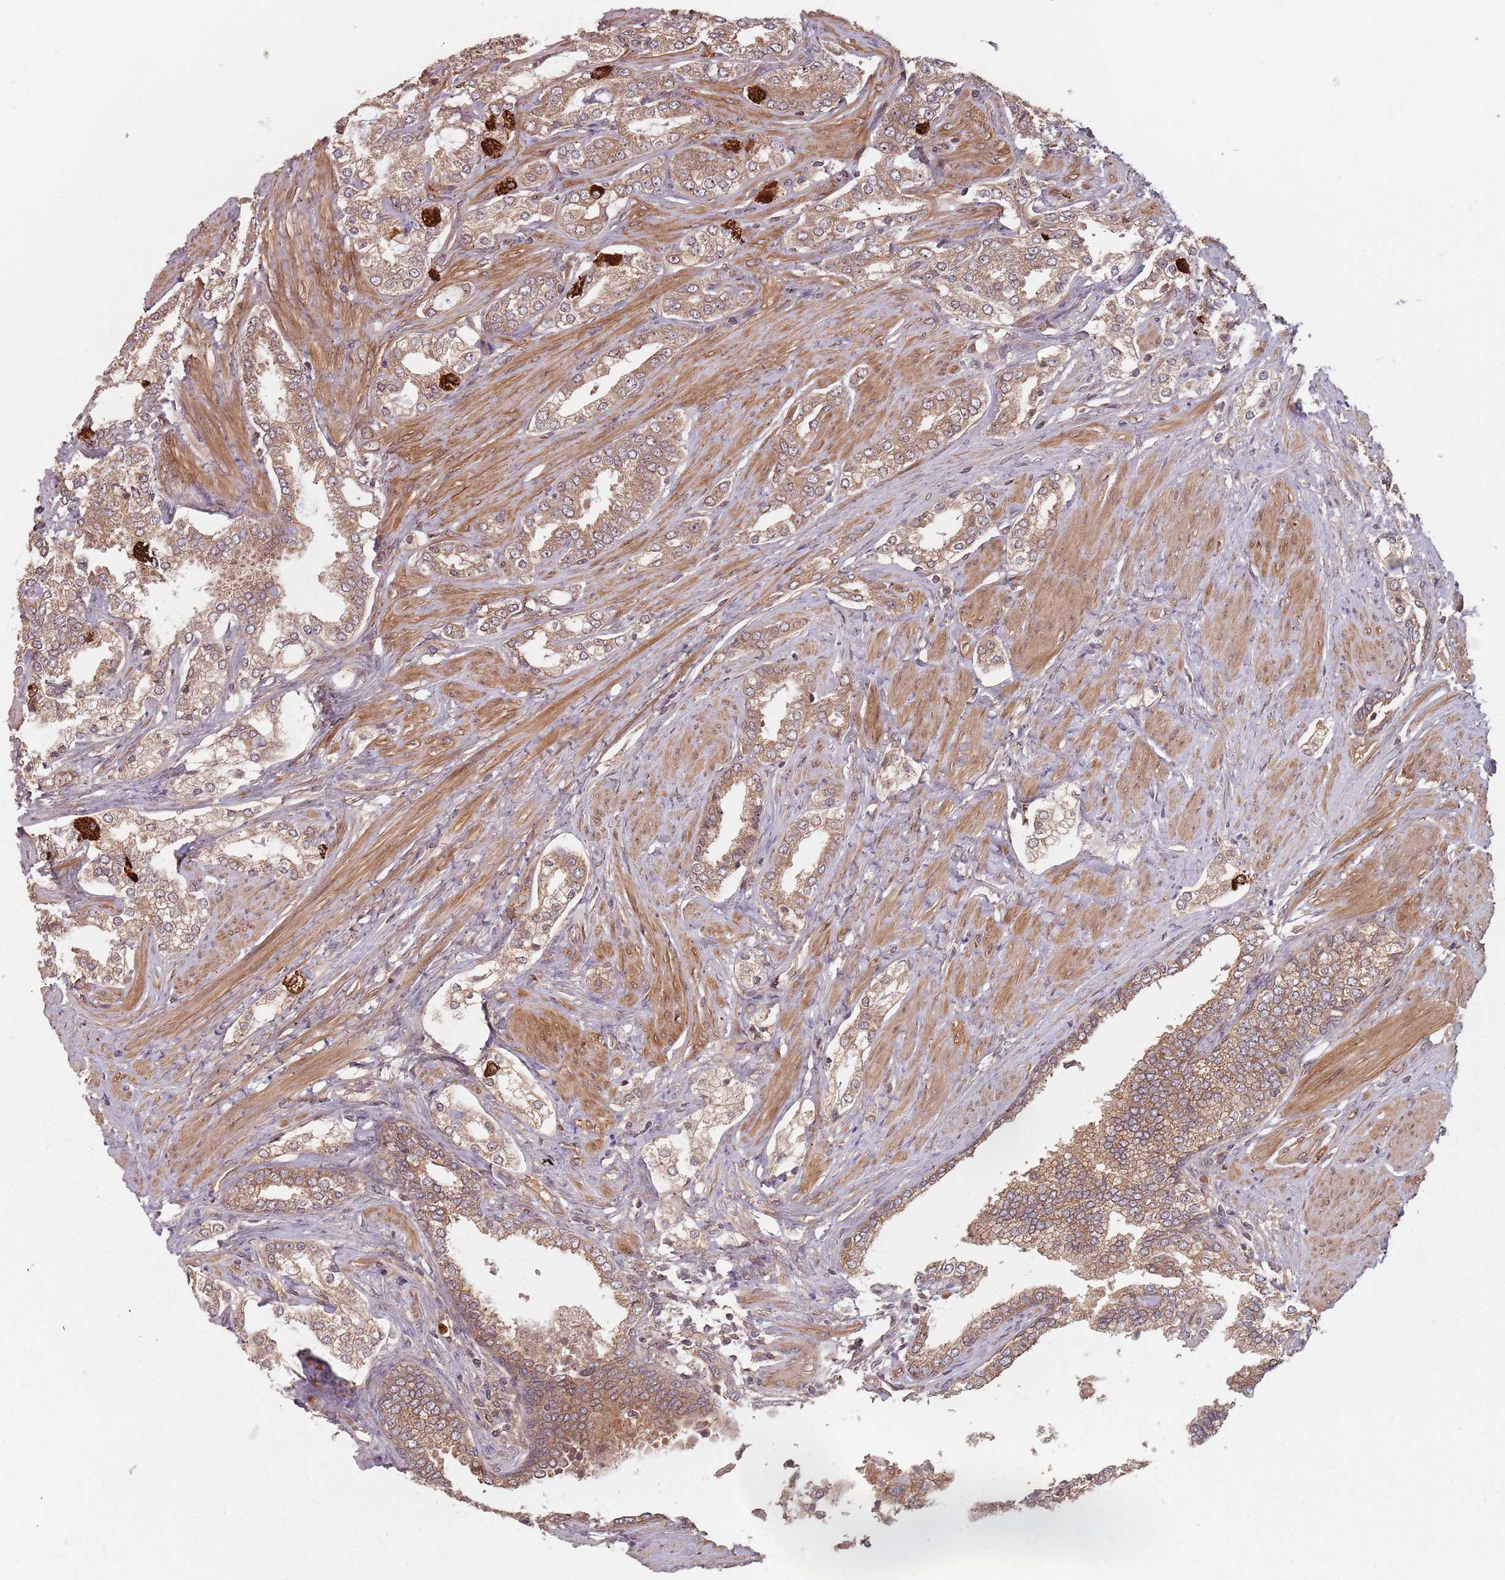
{"staining": {"intensity": "moderate", "quantity": ">75%", "location": "cytoplasmic/membranous"}, "tissue": "prostate cancer", "cell_type": "Tumor cells", "image_type": "cancer", "snomed": [{"axis": "morphology", "description": "Adenocarcinoma, High grade"}, {"axis": "topography", "description": "Prostate"}], "caption": "Immunohistochemistry micrograph of neoplastic tissue: adenocarcinoma (high-grade) (prostate) stained using IHC reveals medium levels of moderate protein expression localized specifically in the cytoplasmic/membranous of tumor cells, appearing as a cytoplasmic/membranous brown color.", "gene": "C3orf14", "patient": {"sex": "male", "age": 71}}